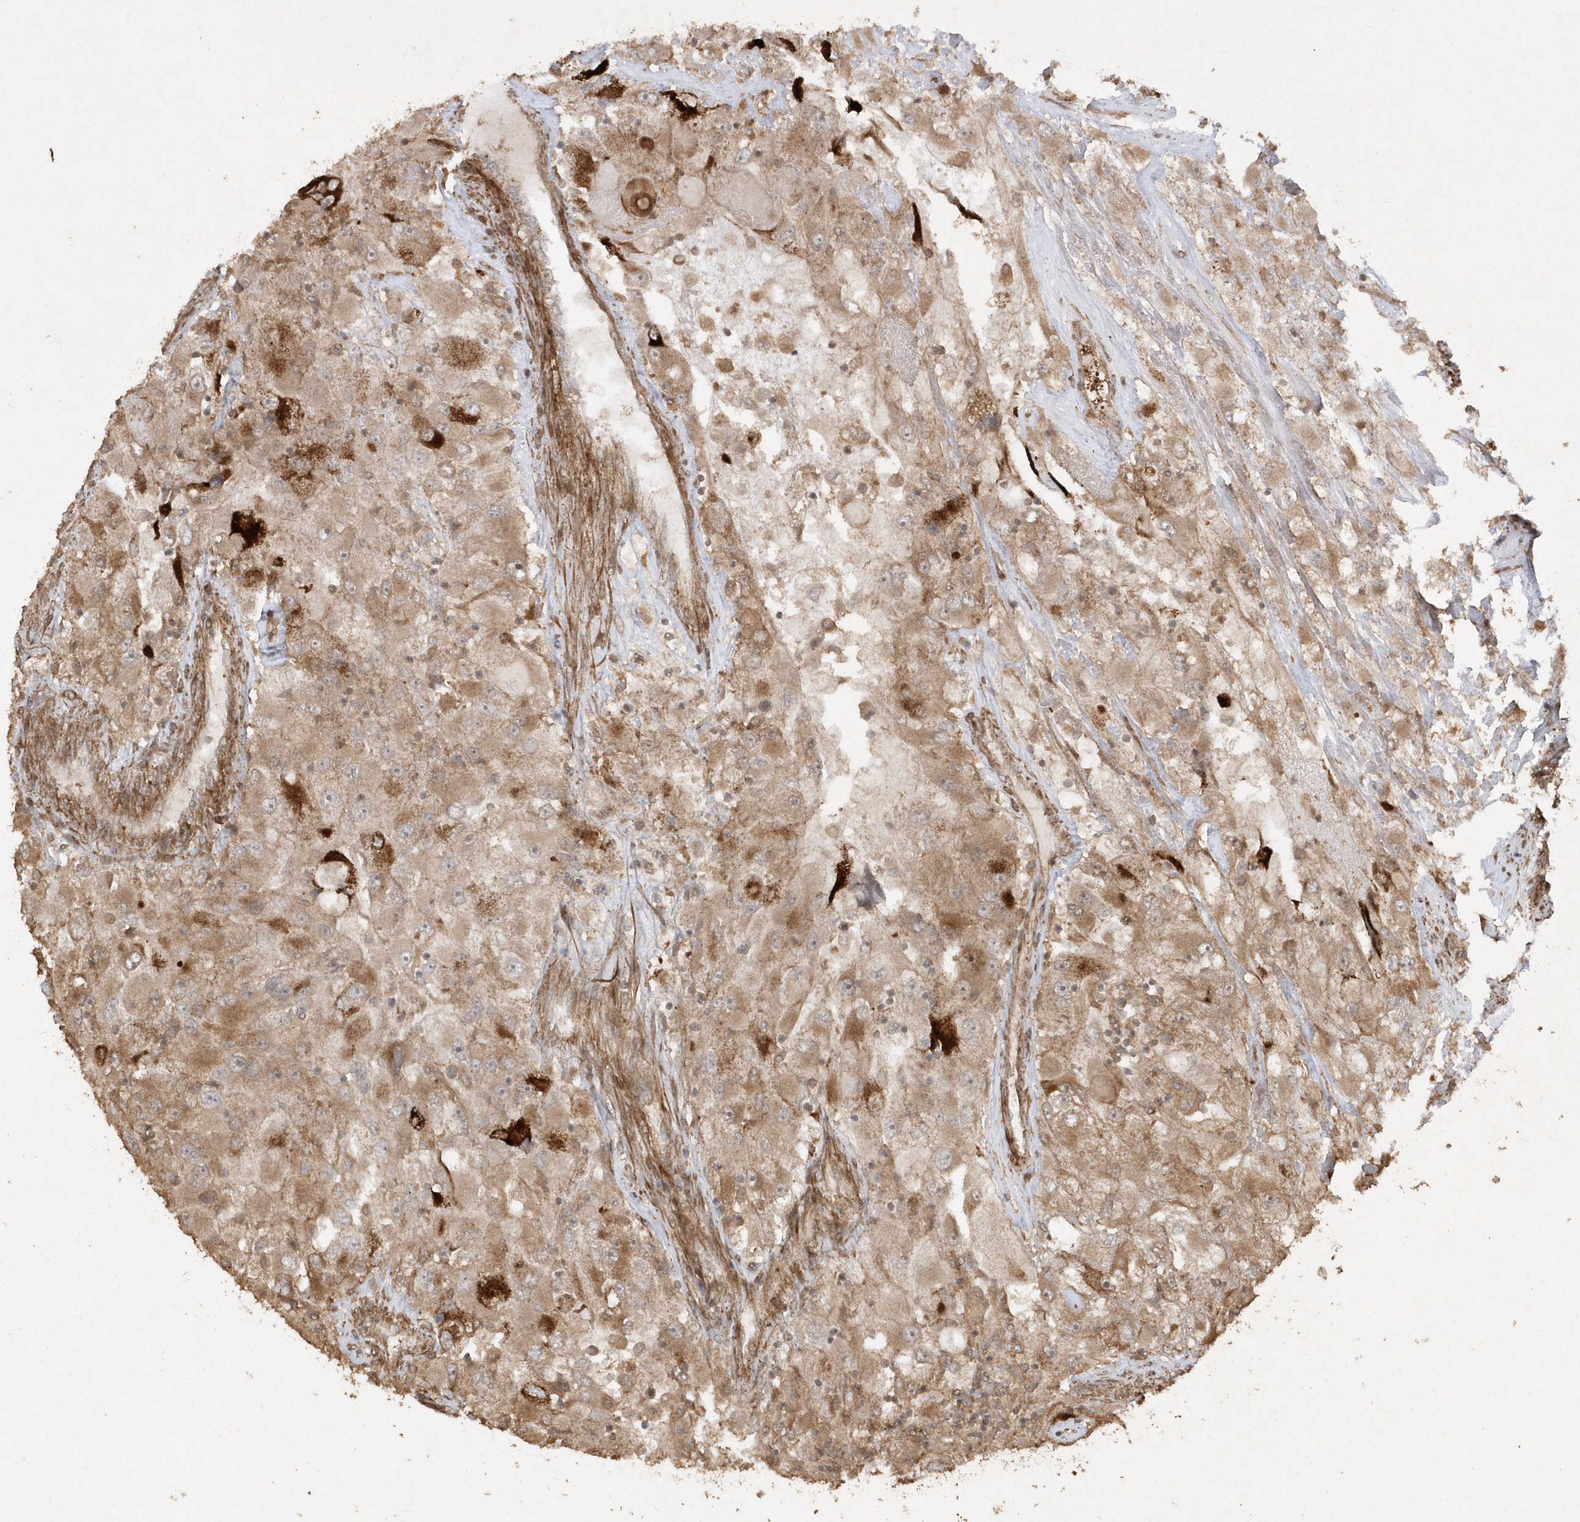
{"staining": {"intensity": "moderate", "quantity": ">75%", "location": "cytoplasmic/membranous"}, "tissue": "renal cancer", "cell_type": "Tumor cells", "image_type": "cancer", "snomed": [{"axis": "morphology", "description": "Adenocarcinoma, NOS"}, {"axis": "topography", "description": "Kidney"}], "caption": "Protein expression analysis of human renal cancer reveals moderate cytoplasmic/membranous staining in about >75% of tumor cells. (IHC, brightfield microscopy, high magnification).", "gene": "AVPI1", "patient": {"sex": "female", "age": 52}}